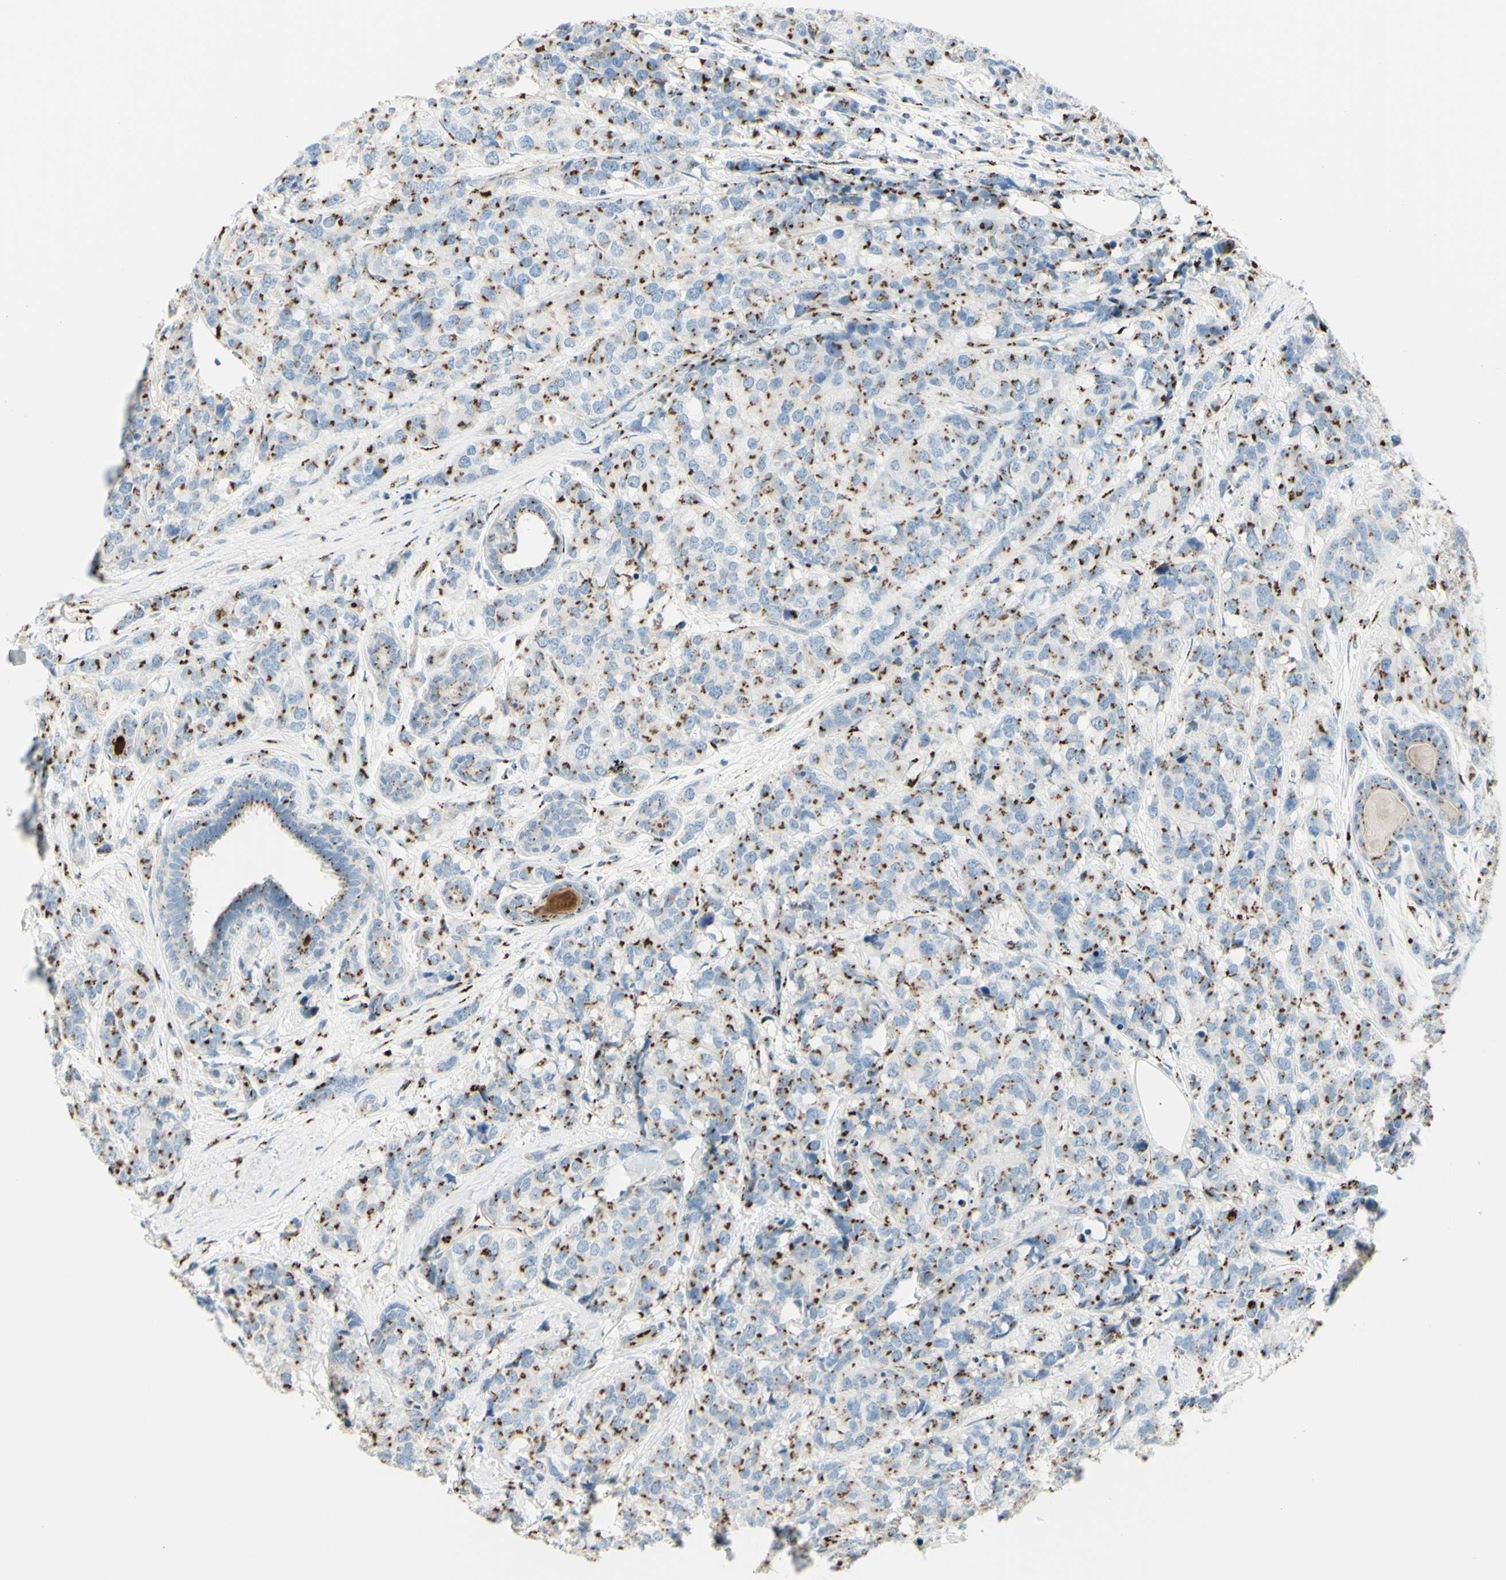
{"staining": {"intensity": "strong", "quantity": ">75%", "location": "cytoplasmic/membranous"}, "tissue": "breast cancer", "cell_type": "Tumor cells", "image_type": "cancer", "snomed": [{"axis": "morphology", "description": "Lobular carcinoma"}, {"axis": "topography", "description": "Breast"}], "caption": "Protein expression analysis of human breast cancer (lobular carcinoma) reveals strong cytoplasmic/membranous positivity in approximately >75% of tumor cells.", "gene": "B4GALT1", "patient": {"sex": "female", "age": 59}}